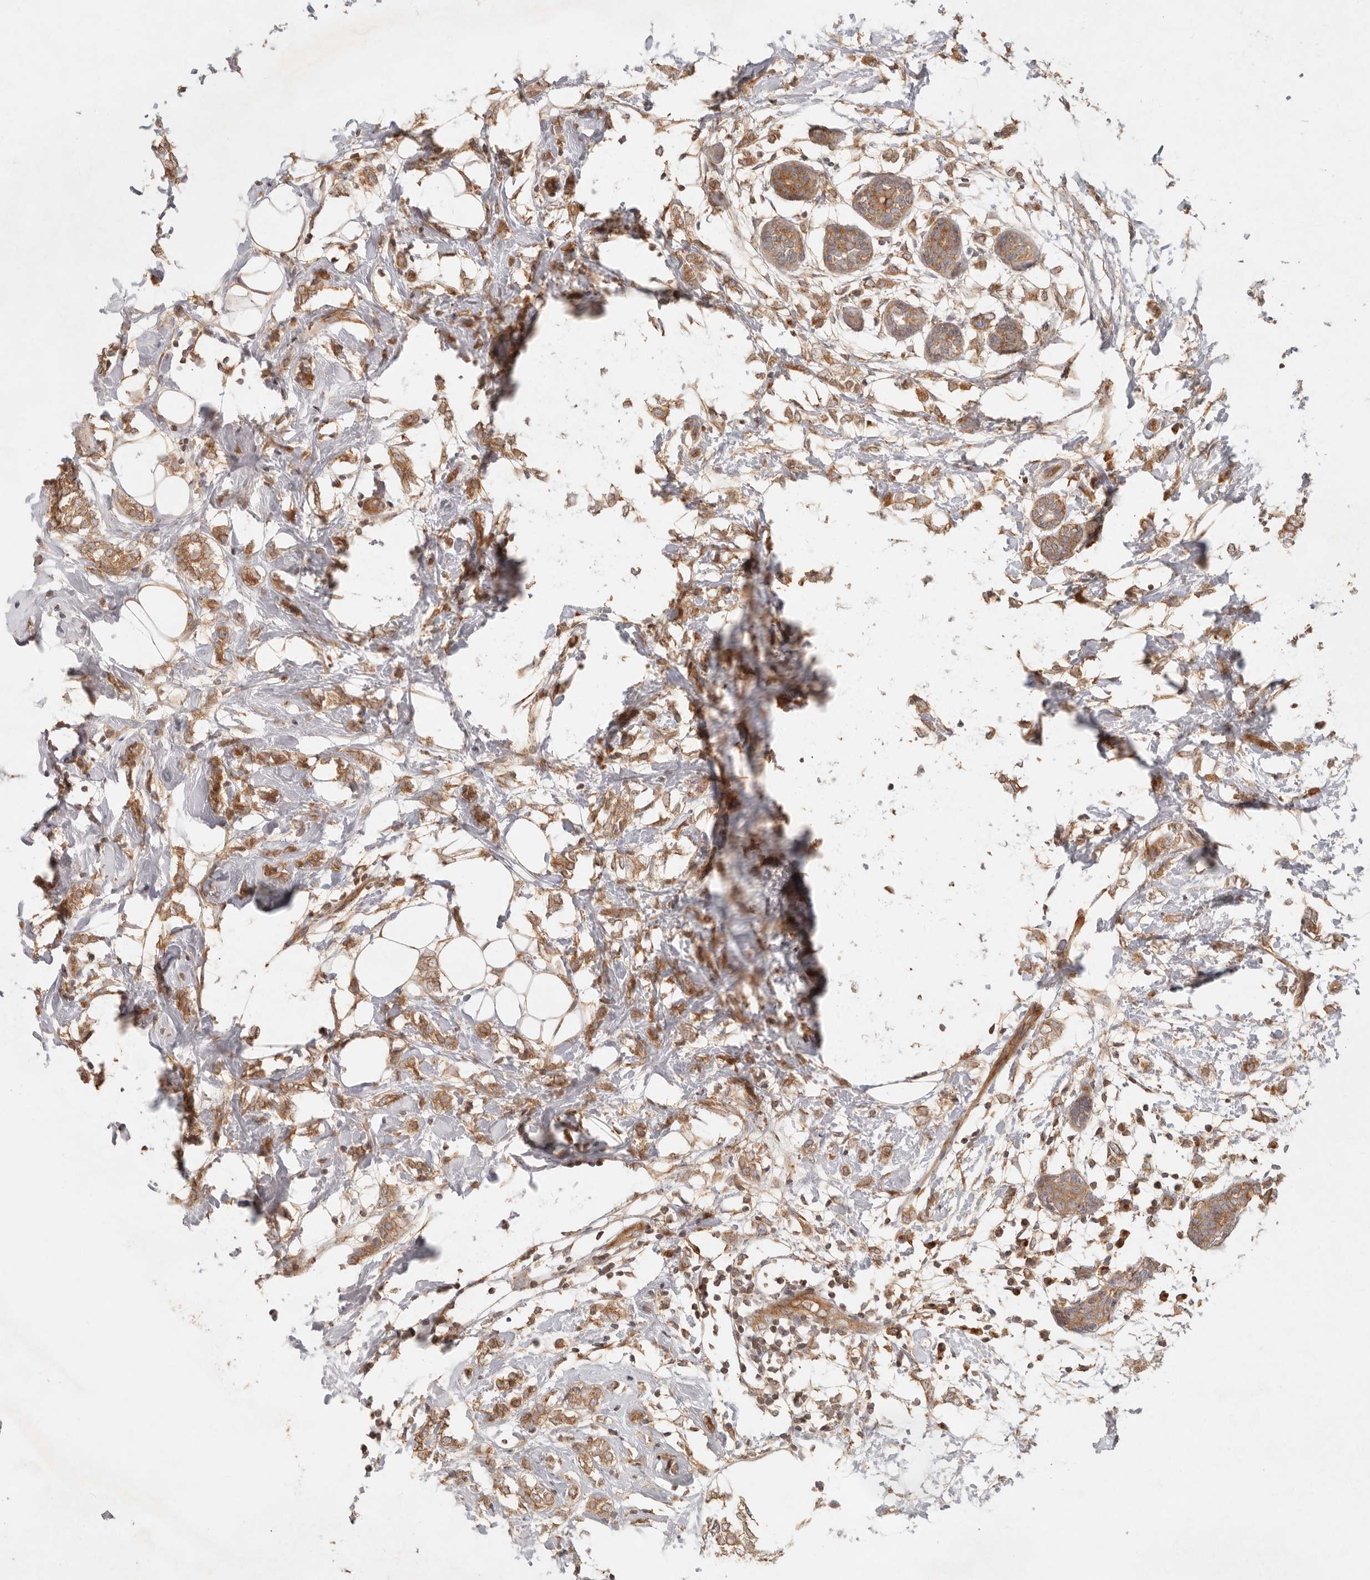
{"staining": {"intensity": "moderate", "quantity": ">75%", "location": "cytoplasmic/membranous"}, "tissue": "breast cancer", "cell_type": "Tumor cells", "image_type": "cancer", "snomed": [{"axis": "morphology", "description": "Normal tissue, NOS"}, {"axis": "morphology", "description": "Lobular carcinoma"}, {"axis": "topography", "description": "Breast"}], "caption": "Protein expression analysis of breast cancer reveals moderate cytoplasmic/membranous positivity in about >75% of tumor cells.", "gene": "HECTD3", "patient": {"sex": "female", "age": 47}}